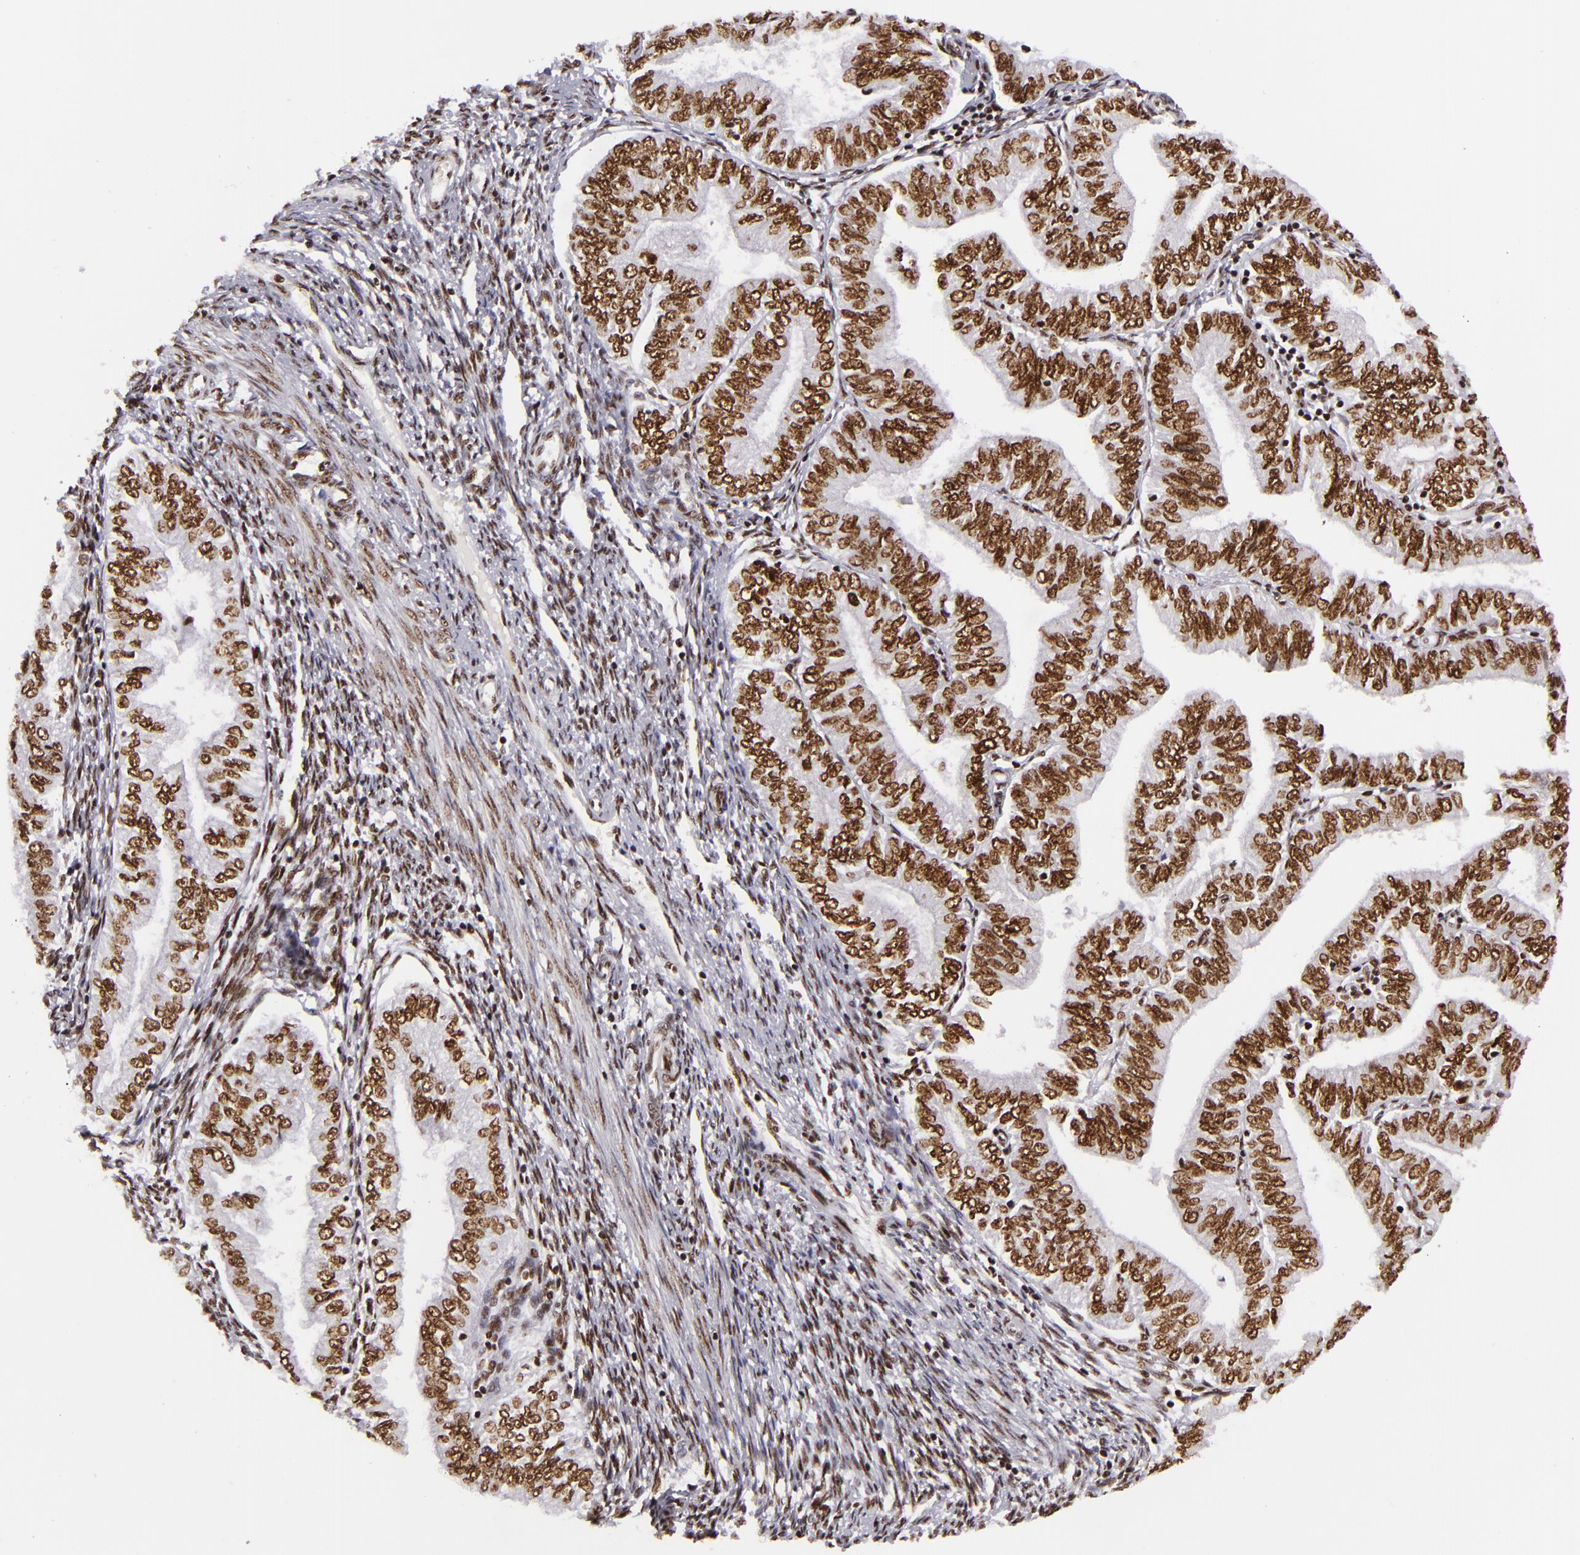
{"staining": {"intensity": "strong", "quantity": ">75%", "location": "nuclear"}, "tissue": "endometrial cancer", "cell_type": "Tumor cells", "image_type": "cancer", "snomed": [{"axis": "morphology", "description": "Adenocarcinoma, NOS"}, {"axis": "topography", "description": "Endometrium"}], "caption": "This photomicrograph demonstrates endometrial cancer (adenocarcinoma) stained with immunohistochemistry to label a protein in brown. The nuclear of tumor cells show strong positivity for the protein. Nuclei are counter-stained blue.", "gene": "SAFB", "patient": {"sex": "female", "age": 51}}